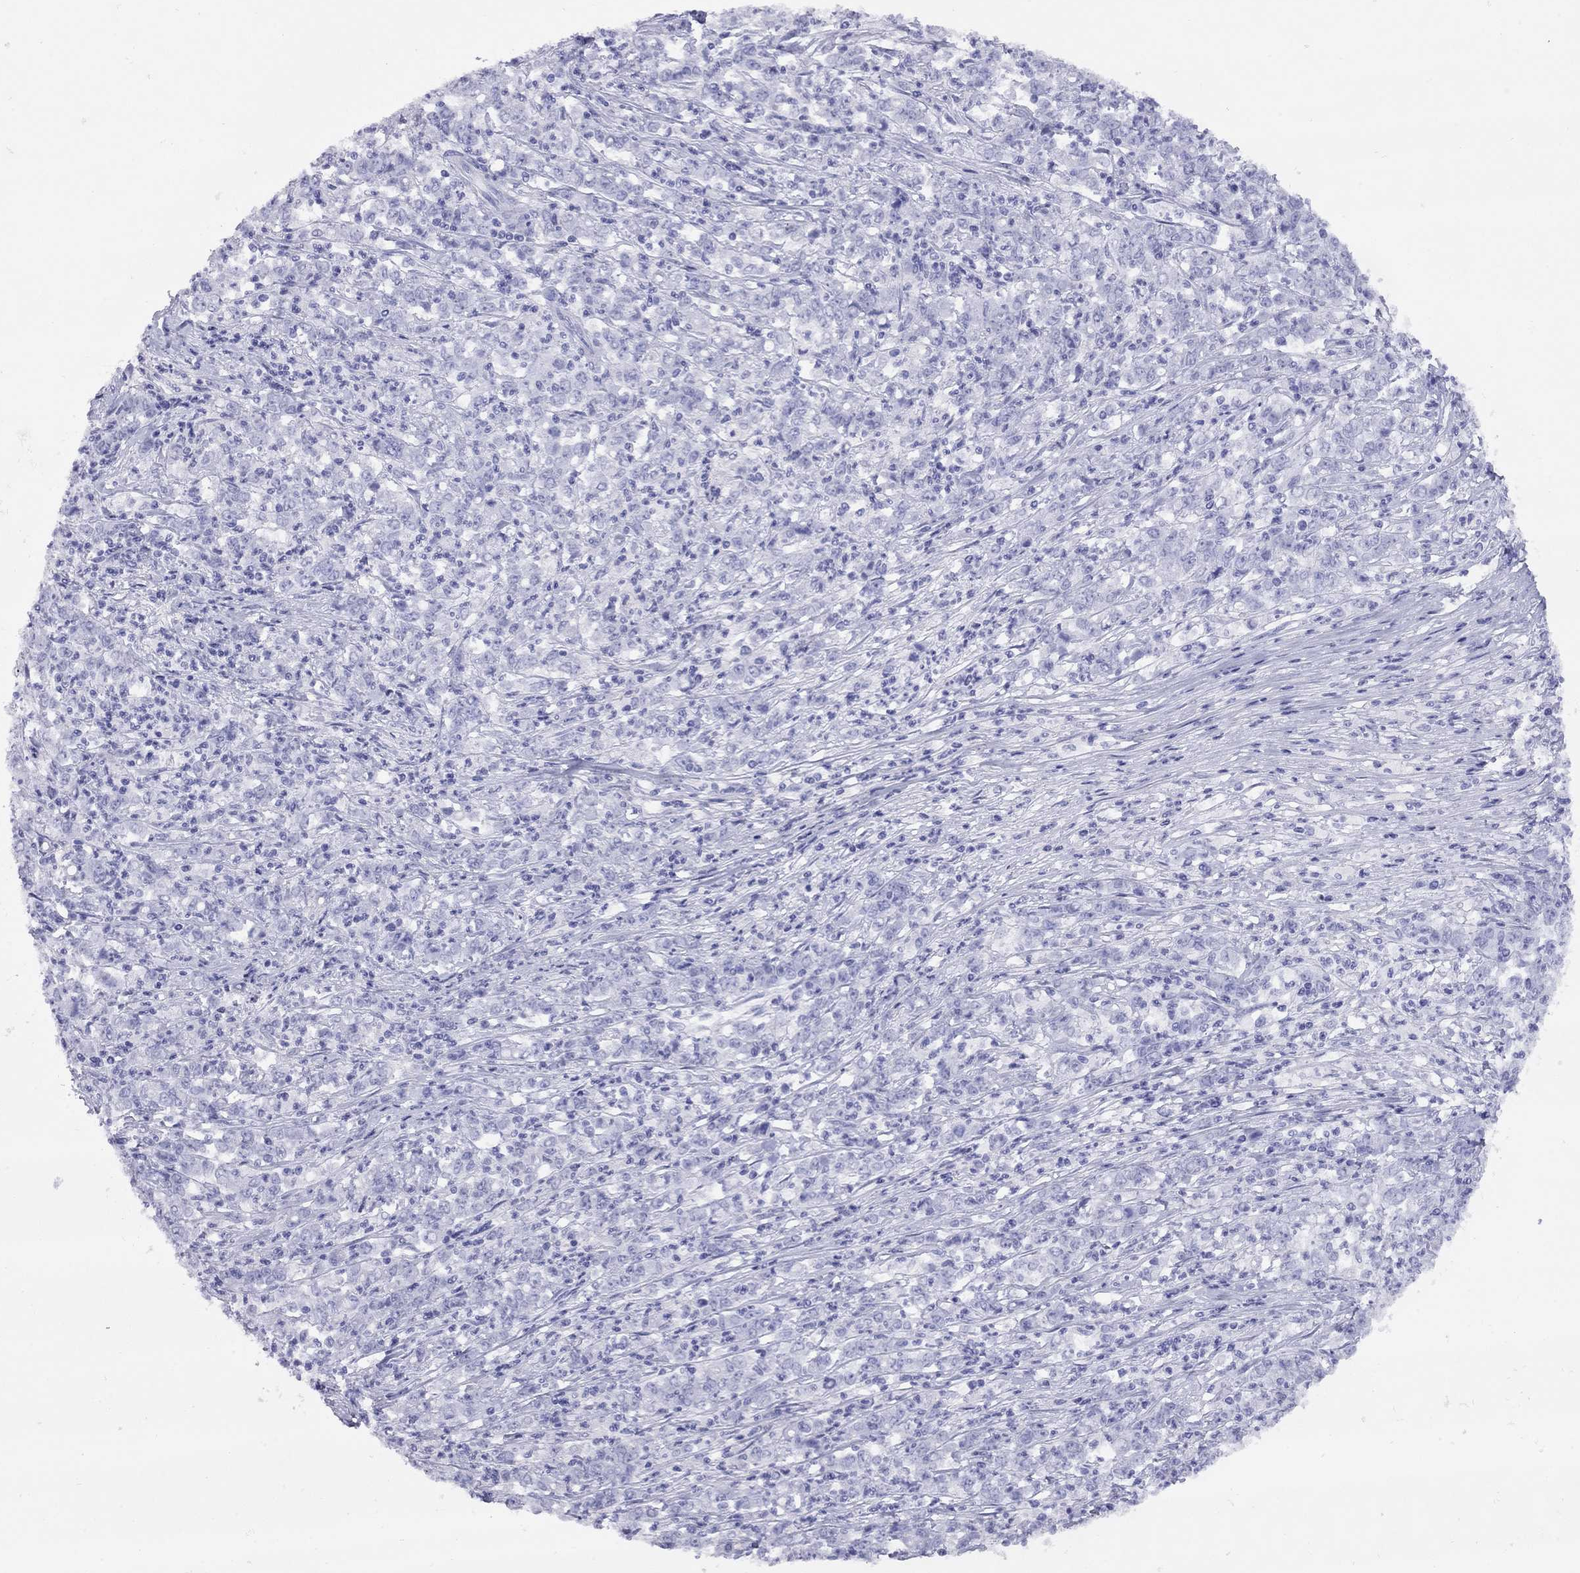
{"staining": {"intensity": "negative", "quantity": "none", "location": "none"}, "tissue": "stomach cancer", "cell_type": "Tumor cells", "image_type": "cancer", "snomed": [{"axis": "morphology", "description": "Adenocarcinoma, NOS"}, {"axis": "topography", "description": "Stomach, lower"}], "caption": "The histopathology image shows no staining of tumor cells in stomach adenocarcinoma.", "gene": "GRIA2", "patient": {"sex": "female", "age": 71}}